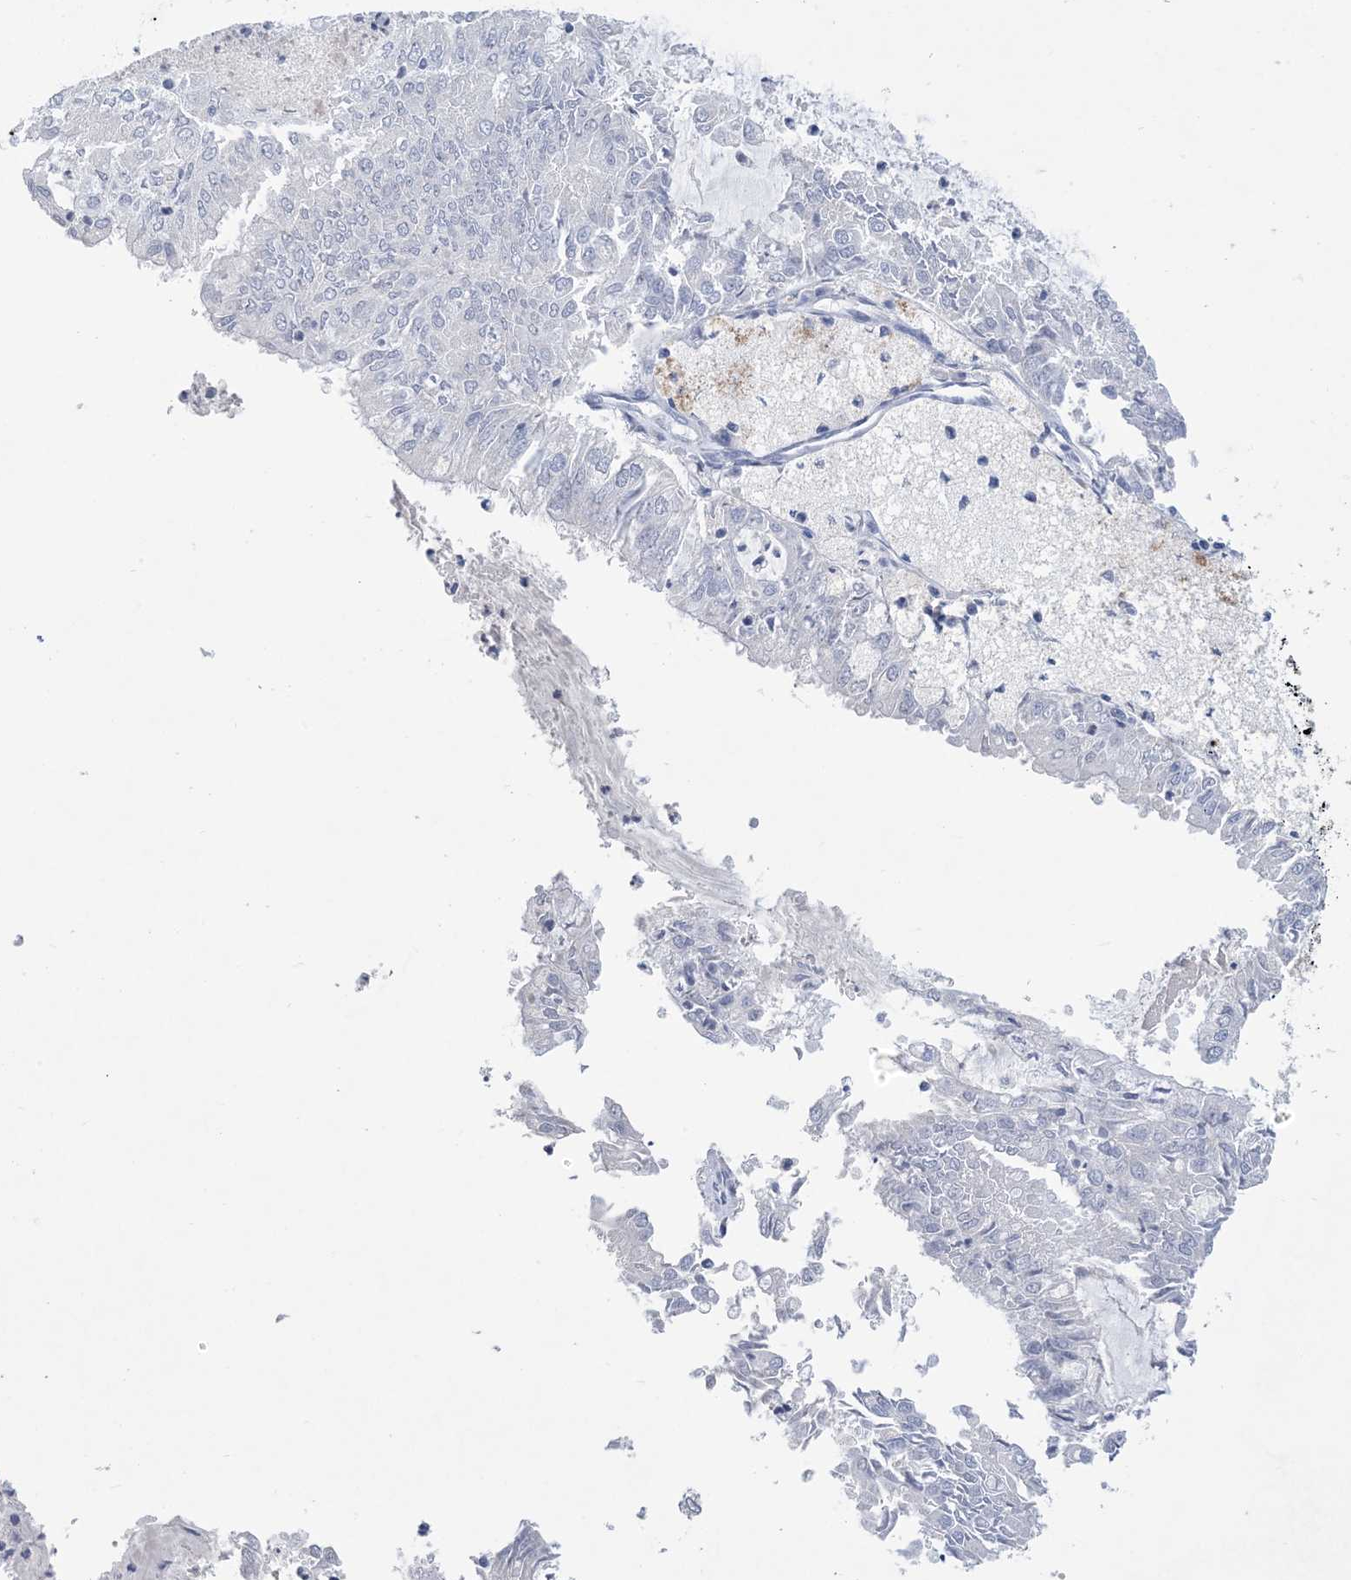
{"staining": {"intensity": "negative", "quantity": "none", "location": "none"}, "tissue": "endometrial cancer", "cell_type": "Tumor cells", "image_type": "cancer", "snomed": [{"axis": "morphology", "description": "Adenocarcinoma, NOS"}, {"axis": "topography", "description": "Endometrium"}], "caption": "A photomicrograph of human adenocarcinoma (endometrial) is negative for staining in tumor cells. The staining is performed using DAB brown chromogen with nuclei counter-stained in using hematoxylin.", "gene": "DSC3", "patient": {"sex": "female", "age": 57}}